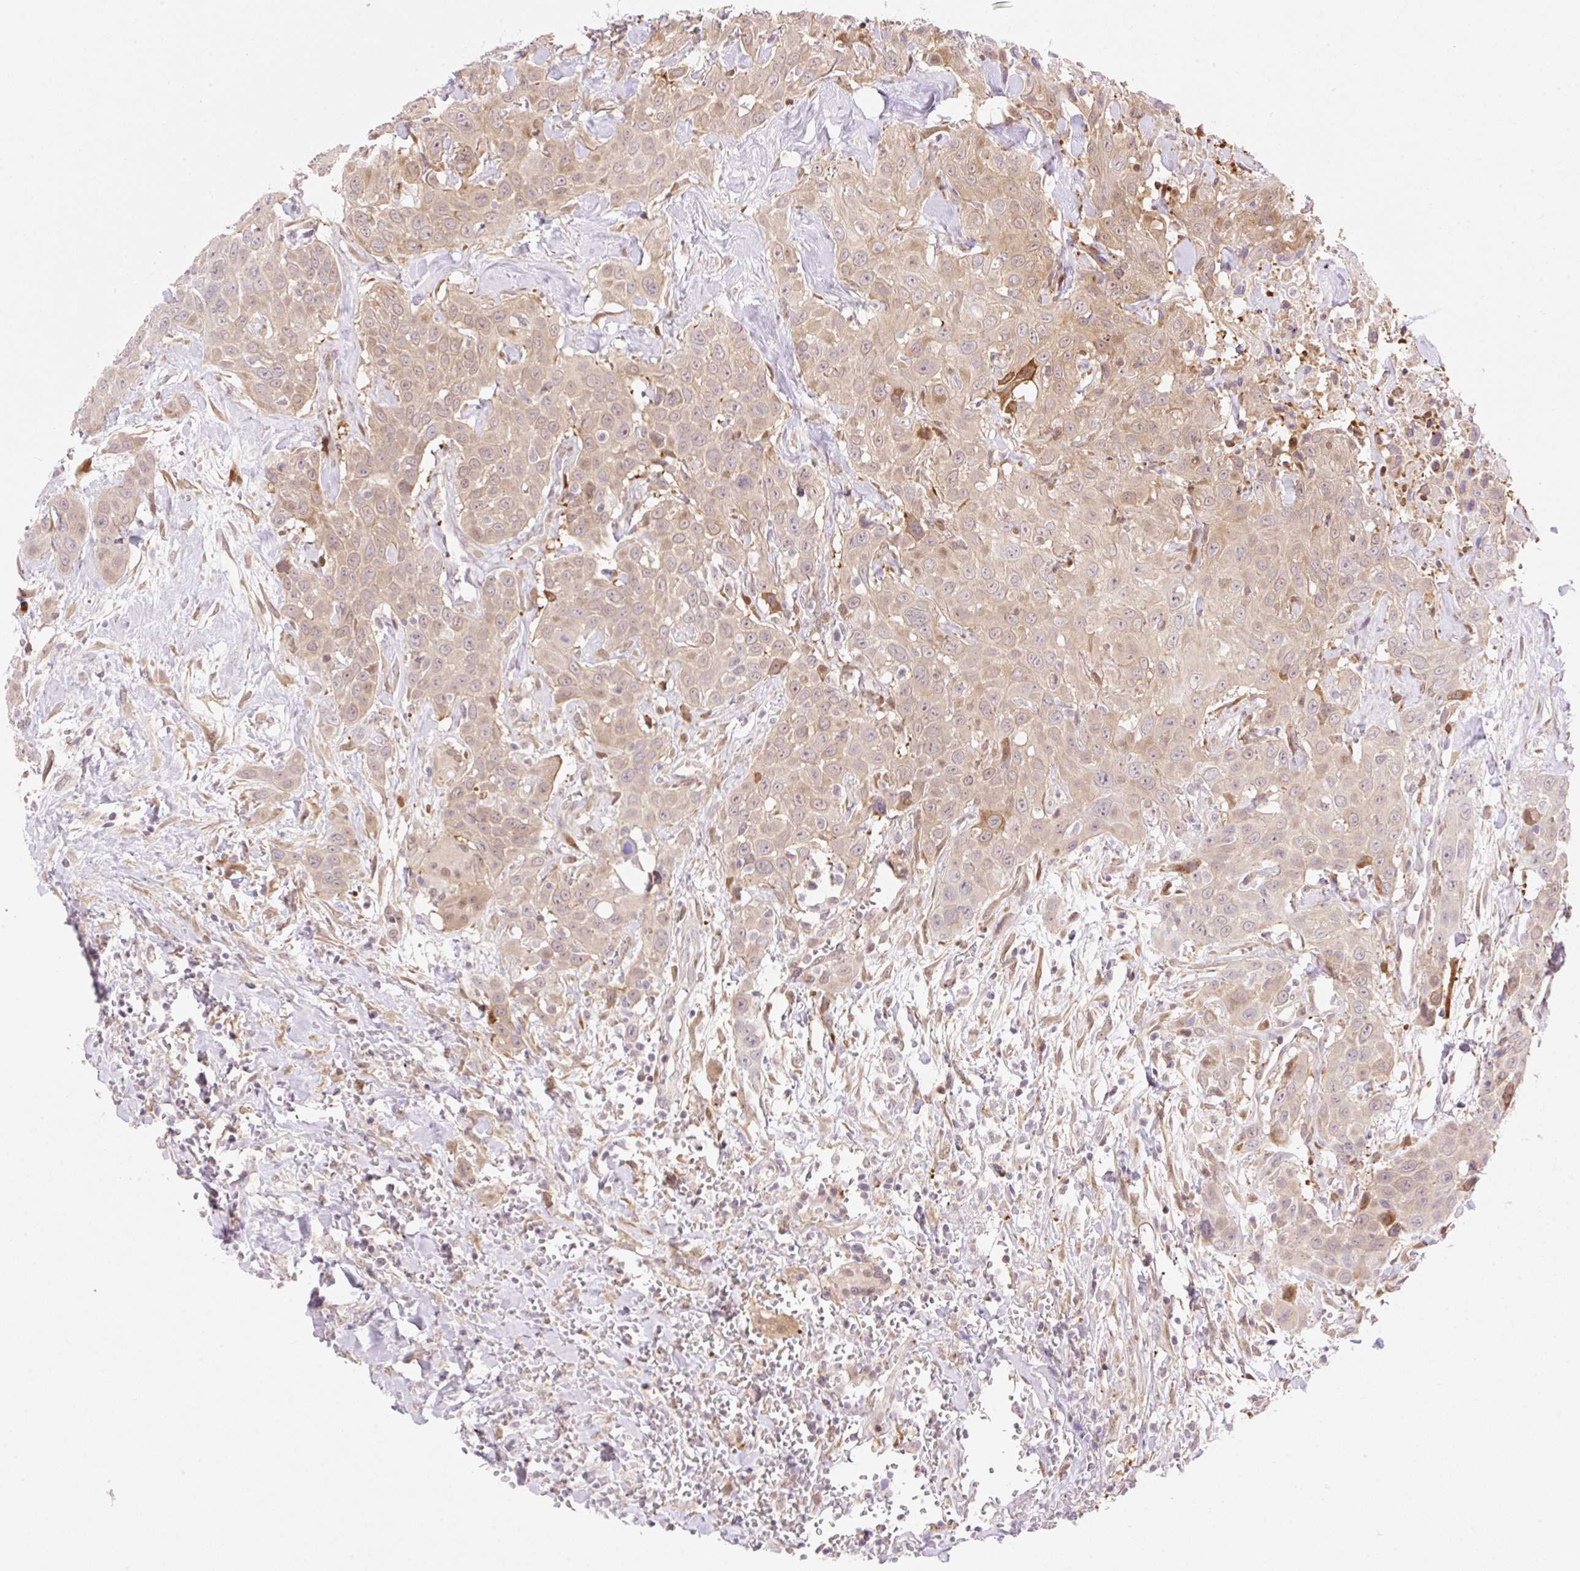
{"staining": {"intensity": "weak", "quantity": ">75%", "location": "cytoplasmic/membranous"}, "tissue": "head and neck cancer", "cell_type": "Tumor cells", "image_type": "cancer", "snomed": [{"axis": "morphology", "description": "Squamous cell carcinoma, NOS"}, {"axis": "topography", "description": "Head-Neck"}], "caption": "Squamous cell carcinoma (head and neck) tissue reveals weak cytoplasmic/membranous staining in about >75% of tumor cells, visualized by immunohistochemistry. The protein of interest is shown in brown color, while the nuclei are stained blue.", "gene": "ZFP41", "patient": {"sex": "male", "age": 81}}